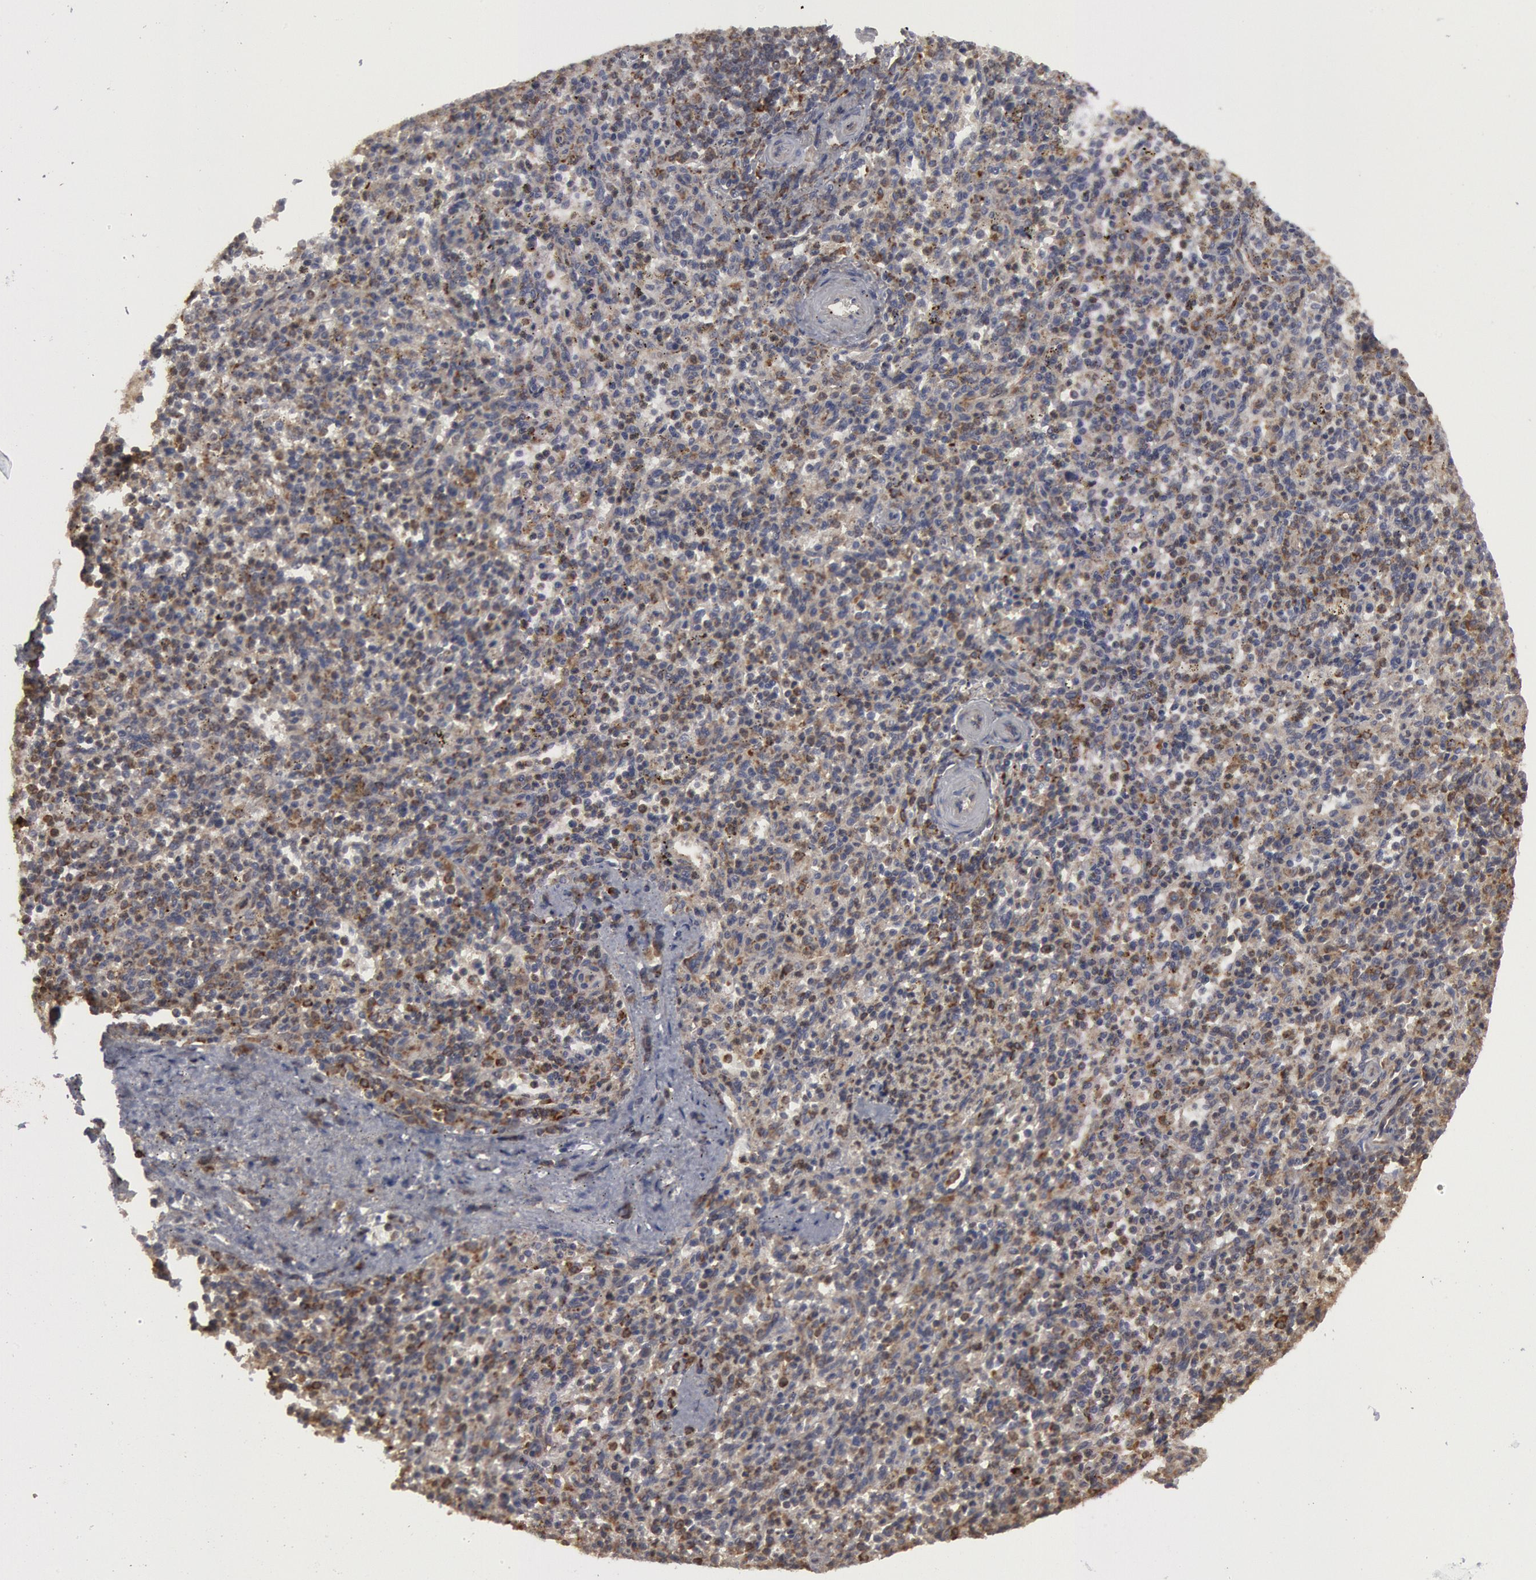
{"staining": {"intensity": "weak", "quantity": ">75%", "location": "cytoplasmic/membranous"}, "tissue": "spleen", "cell_type": "Cells in red pulp", "image_type": "normal", "snomed": [{"axis": "morphology", "description": "Normal tissue, NOS"}, {"axis": "topography", "description": "Spleen"}], "caption": "Immunohistochemical staining of normal human spleen reveals weak cytoplasmic/membranous protein expression in approximately >75% of cells in red pulp.", "gene": "OSBPL8", "patient": {"sex": "male", "age": 72}}